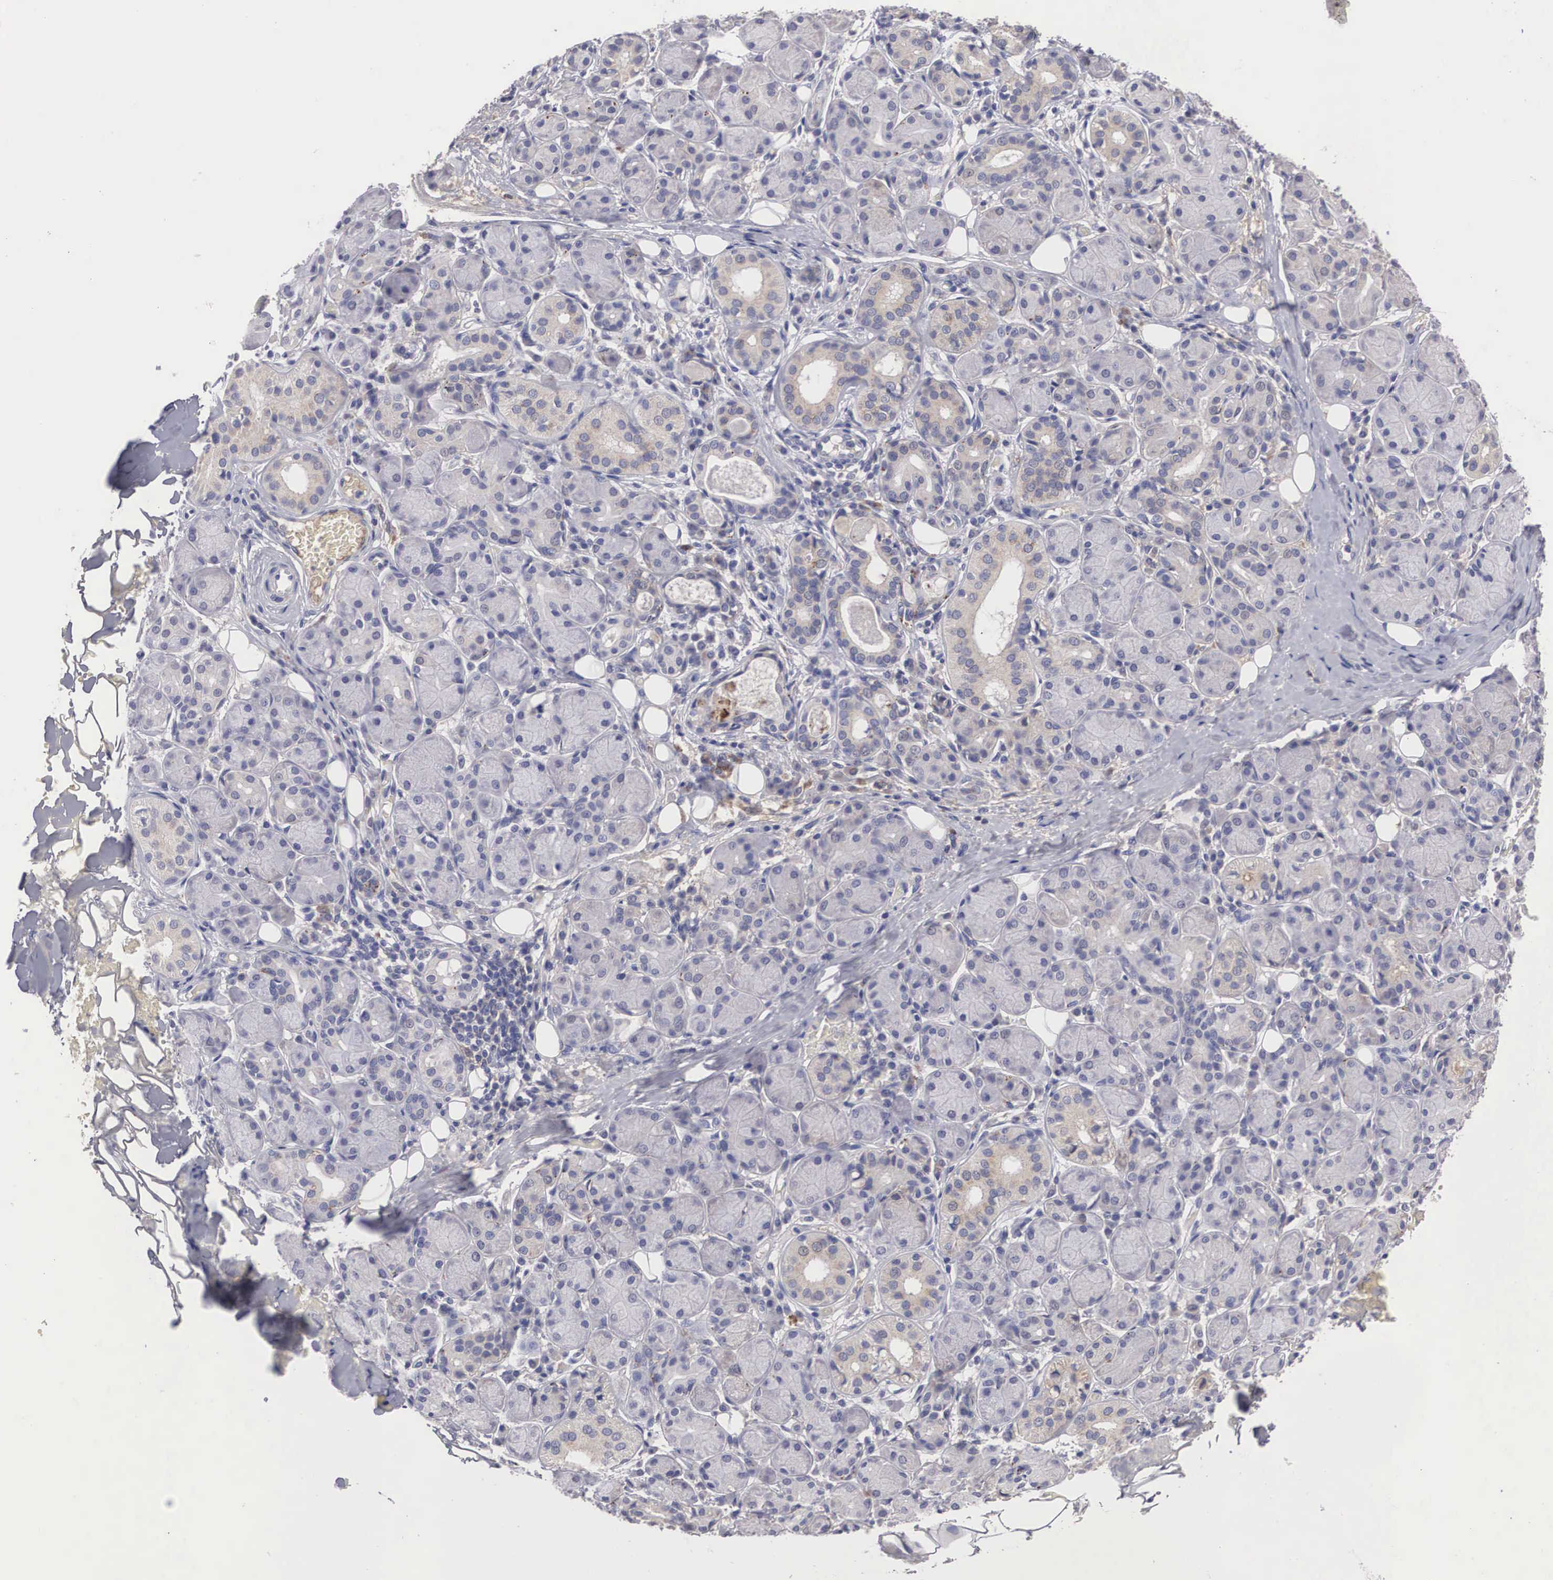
{"staining": {"intensity": "weak", "quantity": "25%-75%", "location": "cytoplasmic/membranous"}, "tissue": "salivary gland", "cell_type": "Glandular cells", "image_type": "normal", "snomed": [{"axis": "morphology", "description": "Normal tissue, NOS"}, {"axis": "topography", "description": "Salivary gland"}, {"axis": "topography", "description": "Peripheral nerve tissue"}], "caption": "Glandular cells reveal weak cytoplasmic/membranous staining in about 25%-75% of cells in benign salivary gland. (IHC, brightfield microscopy, high magnification).", "gene": "ABHD4", "patient": {"sex": "male", "age": 62}}